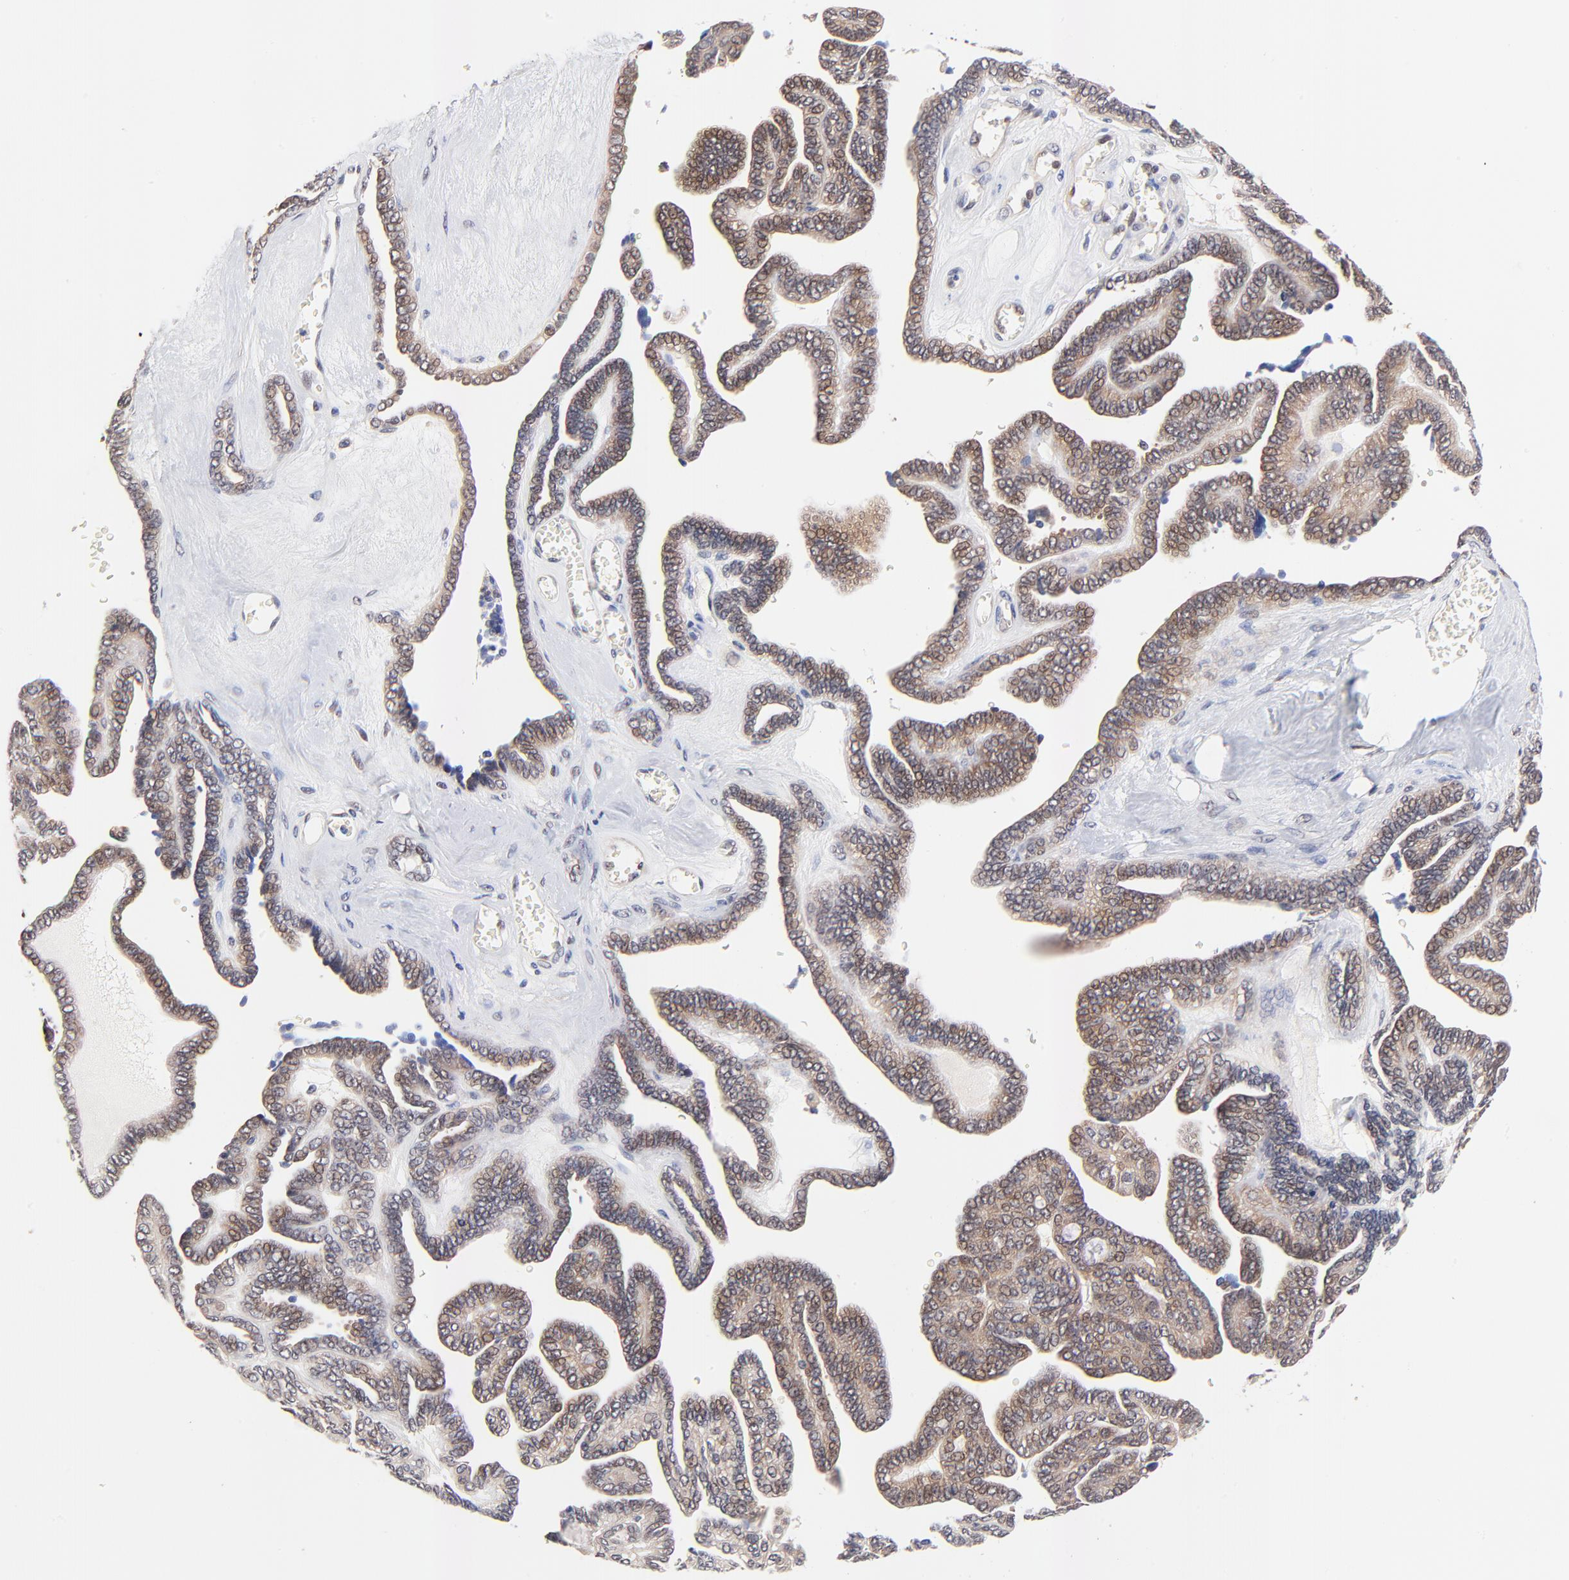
{"staining": {"intensity": "moderate", "quantity": ">75%", "location": "cytoplasmic/membranous,nuclear"}, "tissue": "ovarian cancer", "cell_type": "Tumor cells", "image_type": "cancer", "snomed": [{"axis": "morphology", "description": "Cystadenocarcinoma, serous, NOS"}, {"axis": "topography", "description": "Ovary"}], "caption": "IHC (DAB (3,3'-diaminobenzidine)) staining of ovarian serous cystadenocarcinoma displays moderate cytoplasmic/membranous and nuclear protein staining in about >75% of tumor cells.", "gene": "TXNL1", "patient": {"sex": "female", "age": 71}}